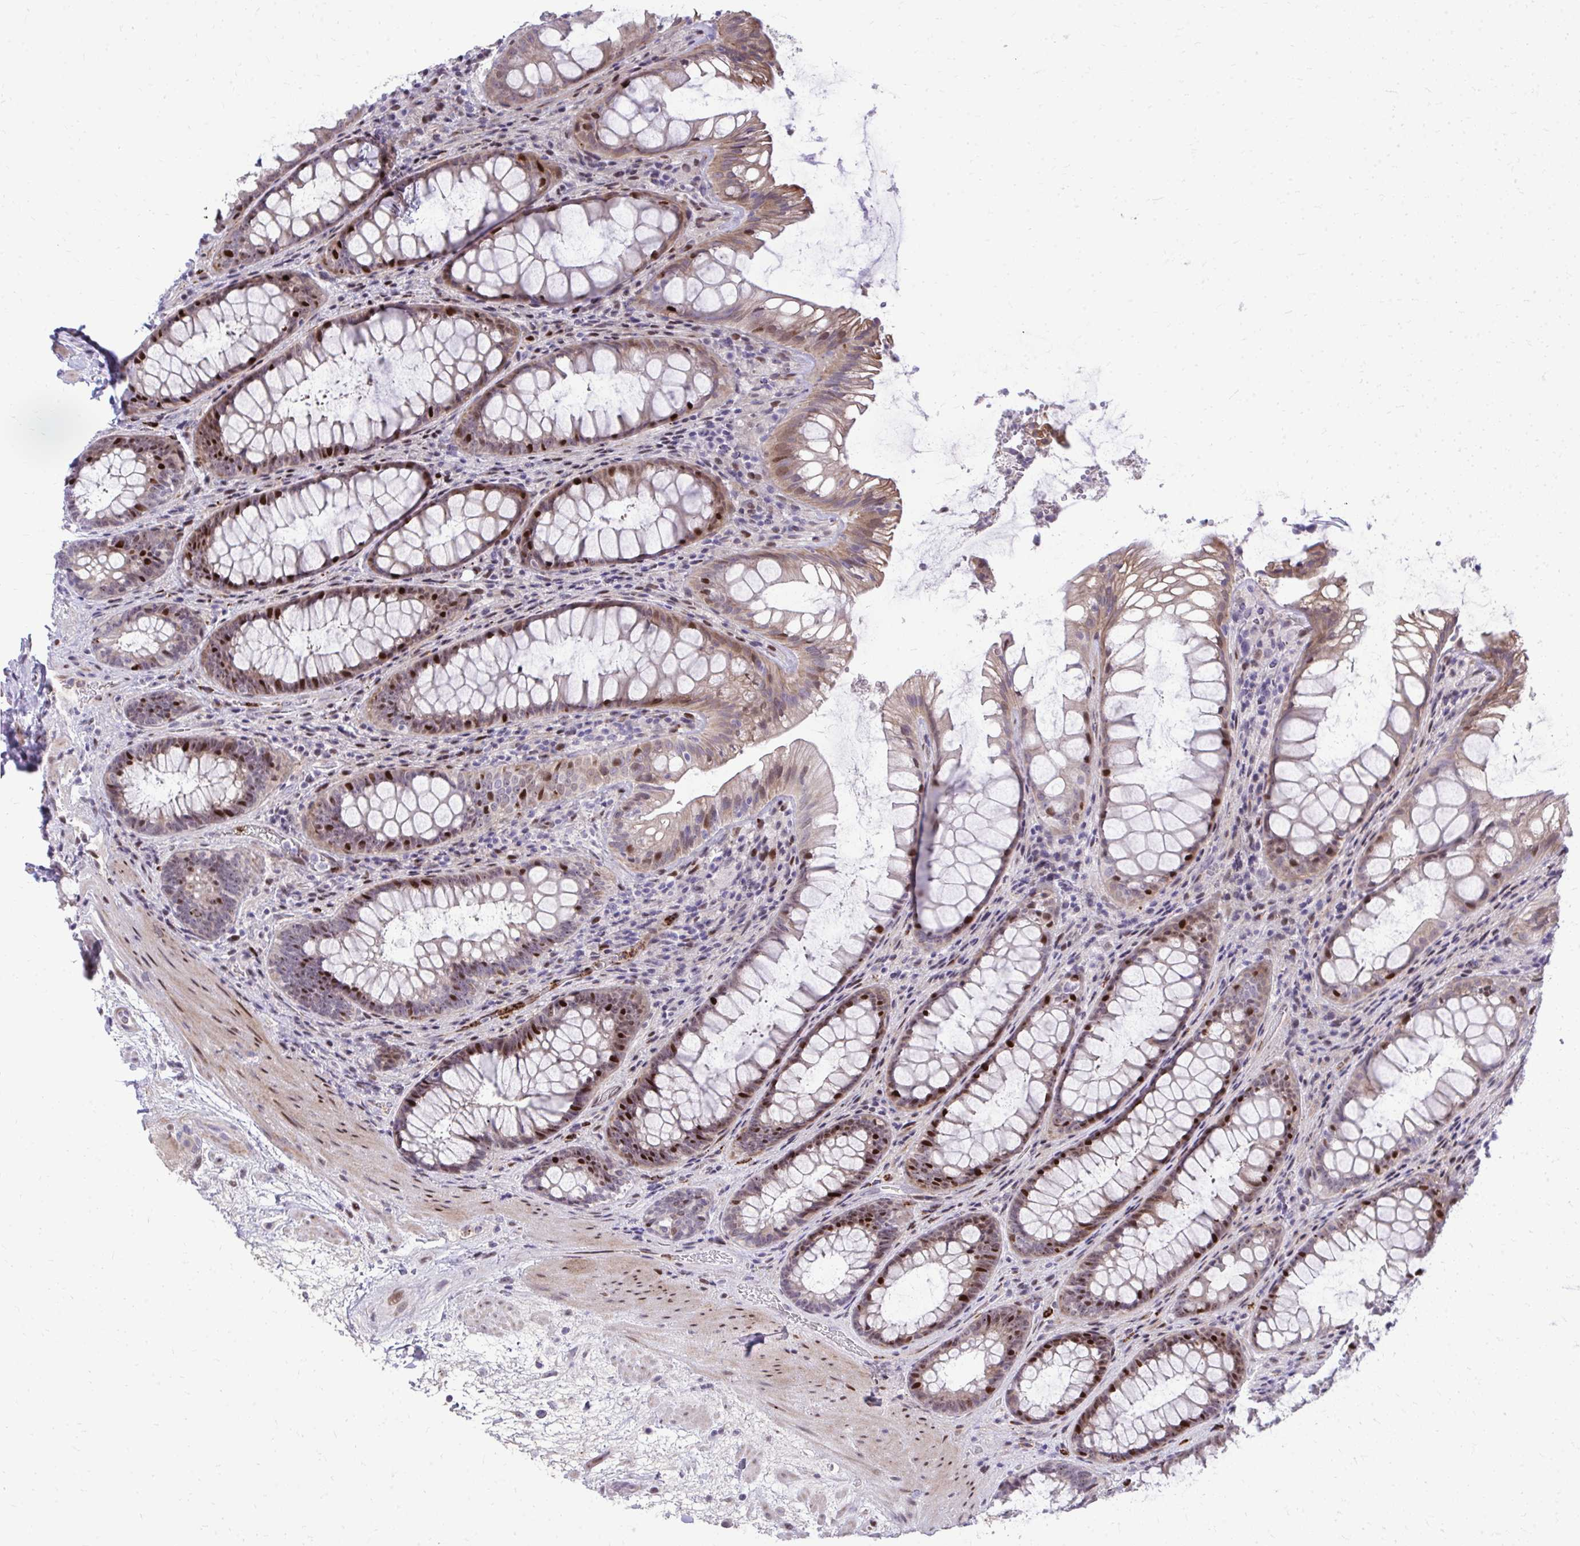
{"staining": {"intensity": "strong", "quantity": "<25%", "location": "cytoplasmic/membranous,nuclear"}, "tissue": "rectum", "cell_type": "Glandular cells", "image_type": "normal", "snomed": [{"axis": "morphology", "description": "Normal tissue, NOS"}, {"axis": "topography", "description": "Rectum"}], "caption": "This is an image of immunohistochemistry (IHC) staining of unremarkable rectum, which shows strong positivity in the cytoplasmic/membranous,nuclear of glandular cells.", "gene": "DLX4", "patient": {"sex": "male", "age": 72}}